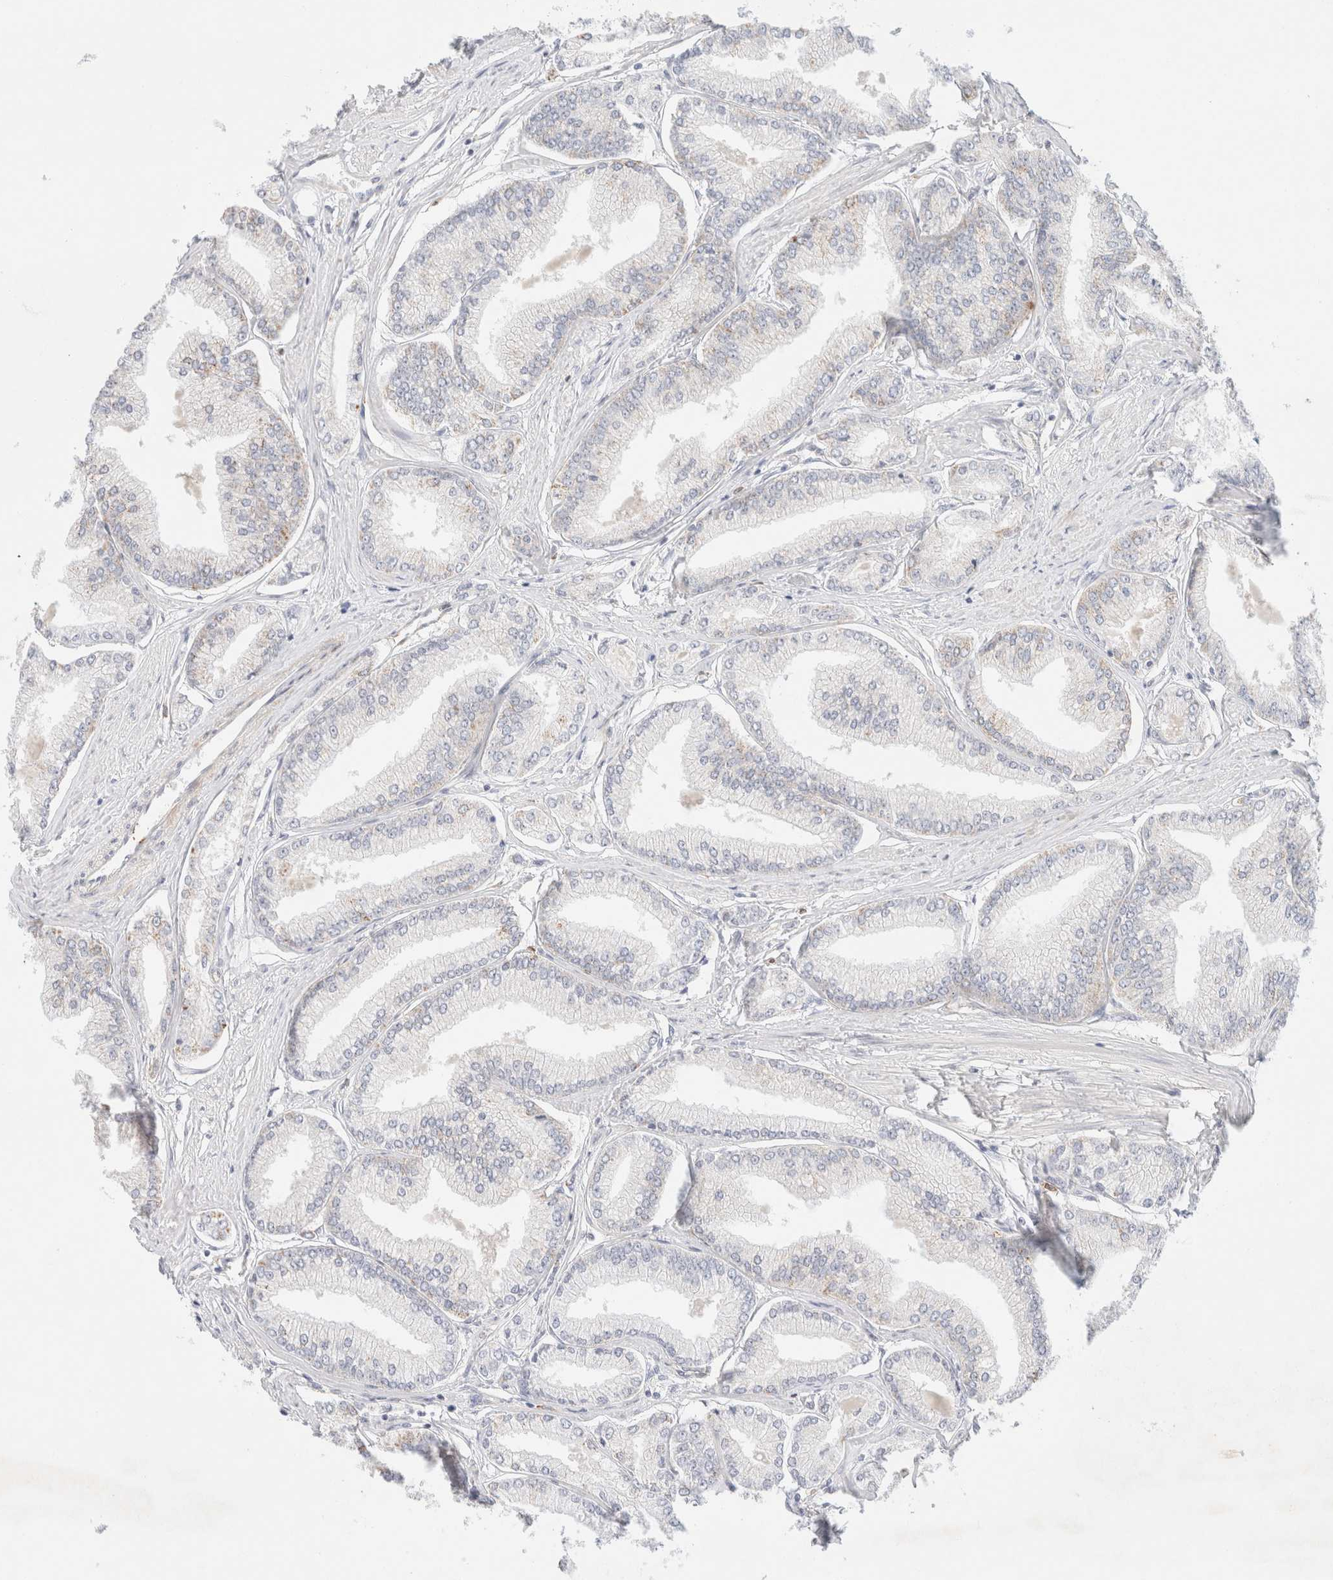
{"staining": {"intensity": "negative", "quantity": "none", "location": "none"}, "tissue": "prostate cancer", "cell_type": "Tumor cells", "image_type": "cancer", "snomed": [{"axis": "morphology", "description": "Adenocarcinoma, Low grade"}, {"axis": "topography", "description": "Prostate"}], "caption": "An image of human prostate adenocarcinoma (low-grade) is negative for staining in tumor cells.", "gene": "SLC25A48", "patient": {"sex": "male", "age": 52}}